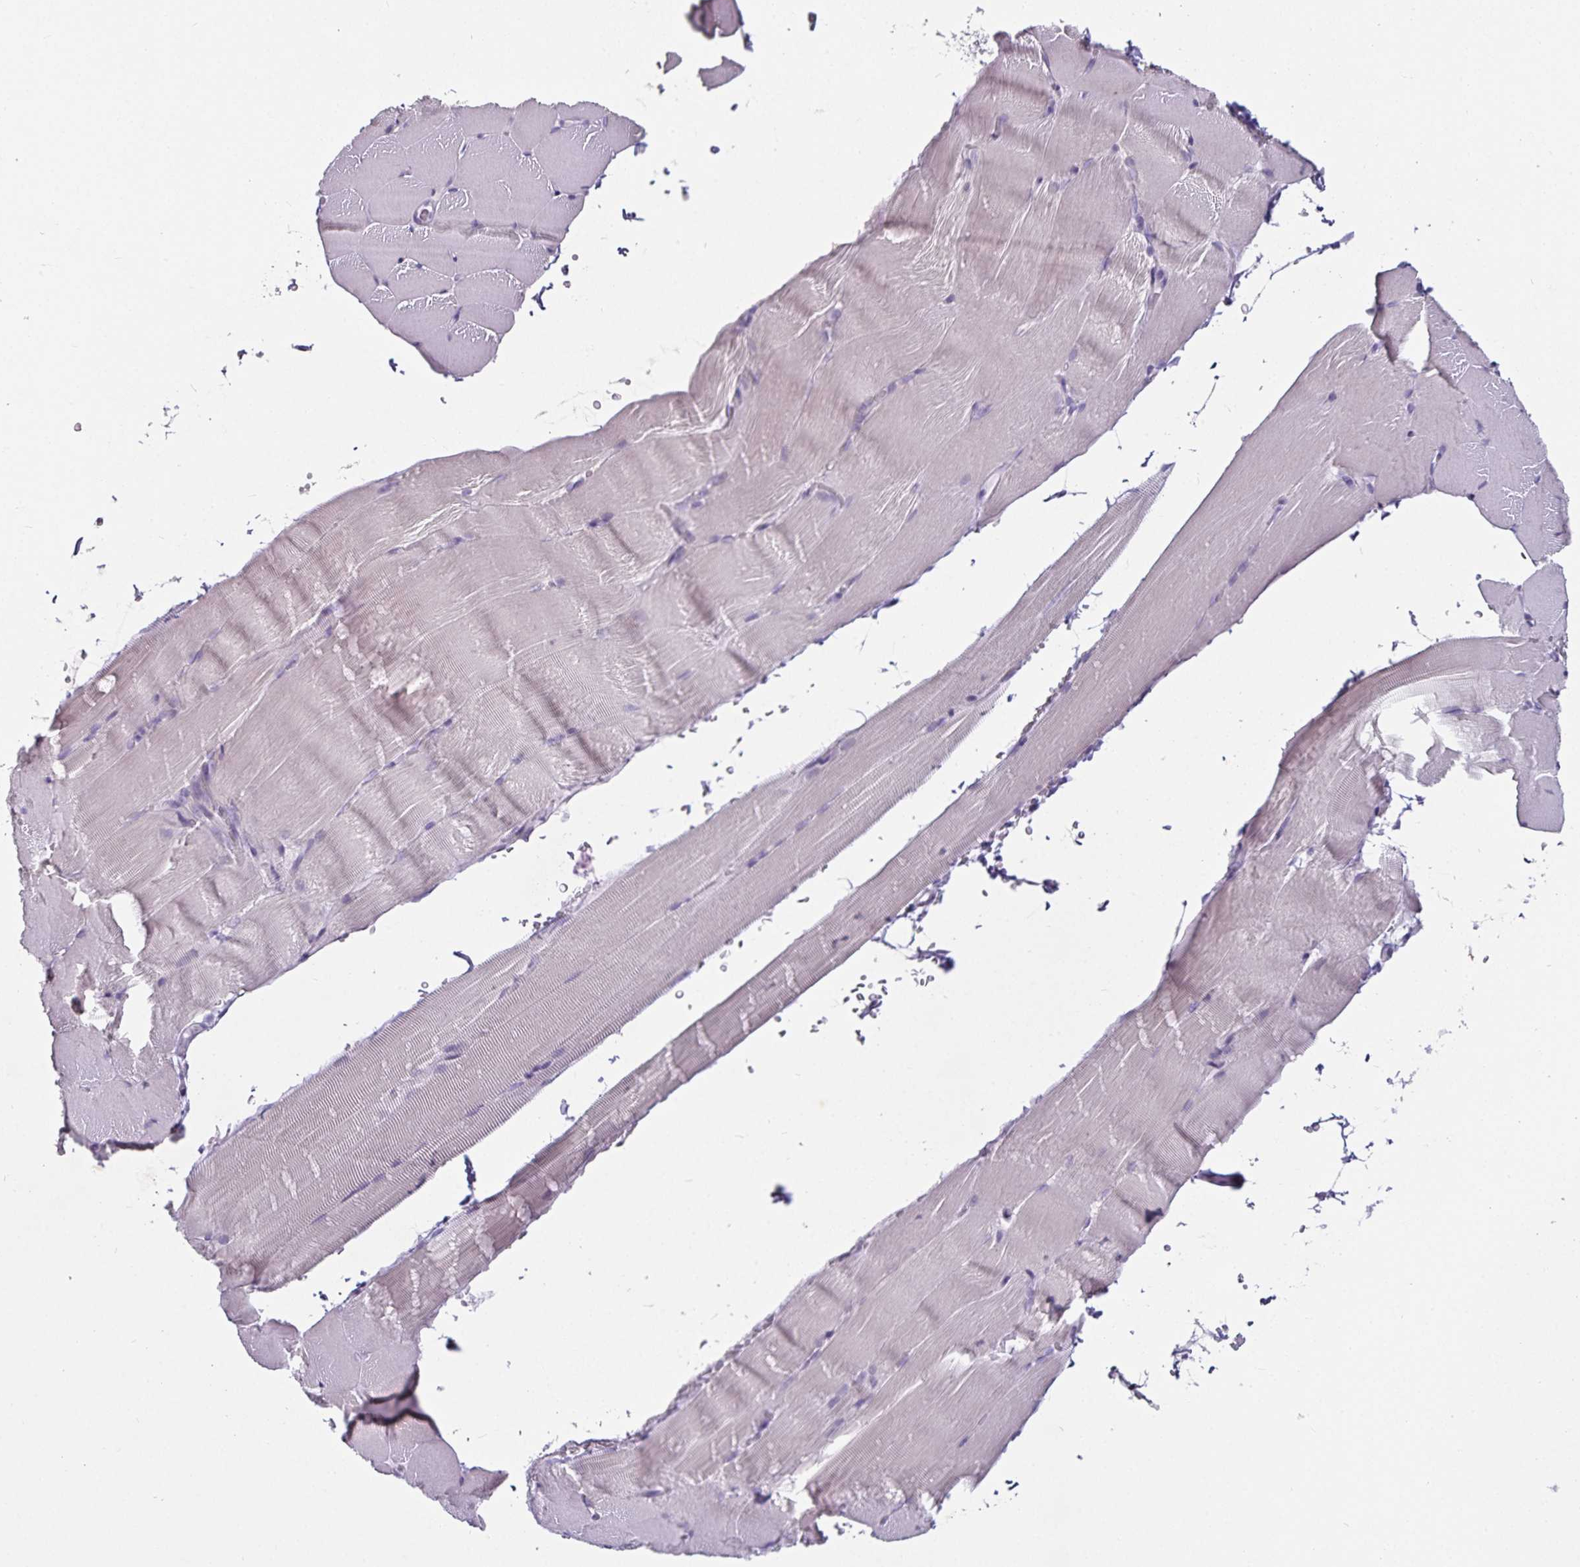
{"staining": {"intensity": "negative", "quantity": "none", "location": "none"}, "tissue": "skeletal muscle", "cell_type": "Myocytes", "image_type": "normal", "snomed": [{"axis": "morphology", "description": "Normal tissue, NOS"}, {"axis": "topography", "description": "Skeletal muscle"}], "caption": "A high-resolution histopathology image shows immunohistochemistry staining of normal skeletal muscle, which exhibits no significant expression in myocytes.", "gene": "CA12", "patient": {"sex": "female", "age": 37}}